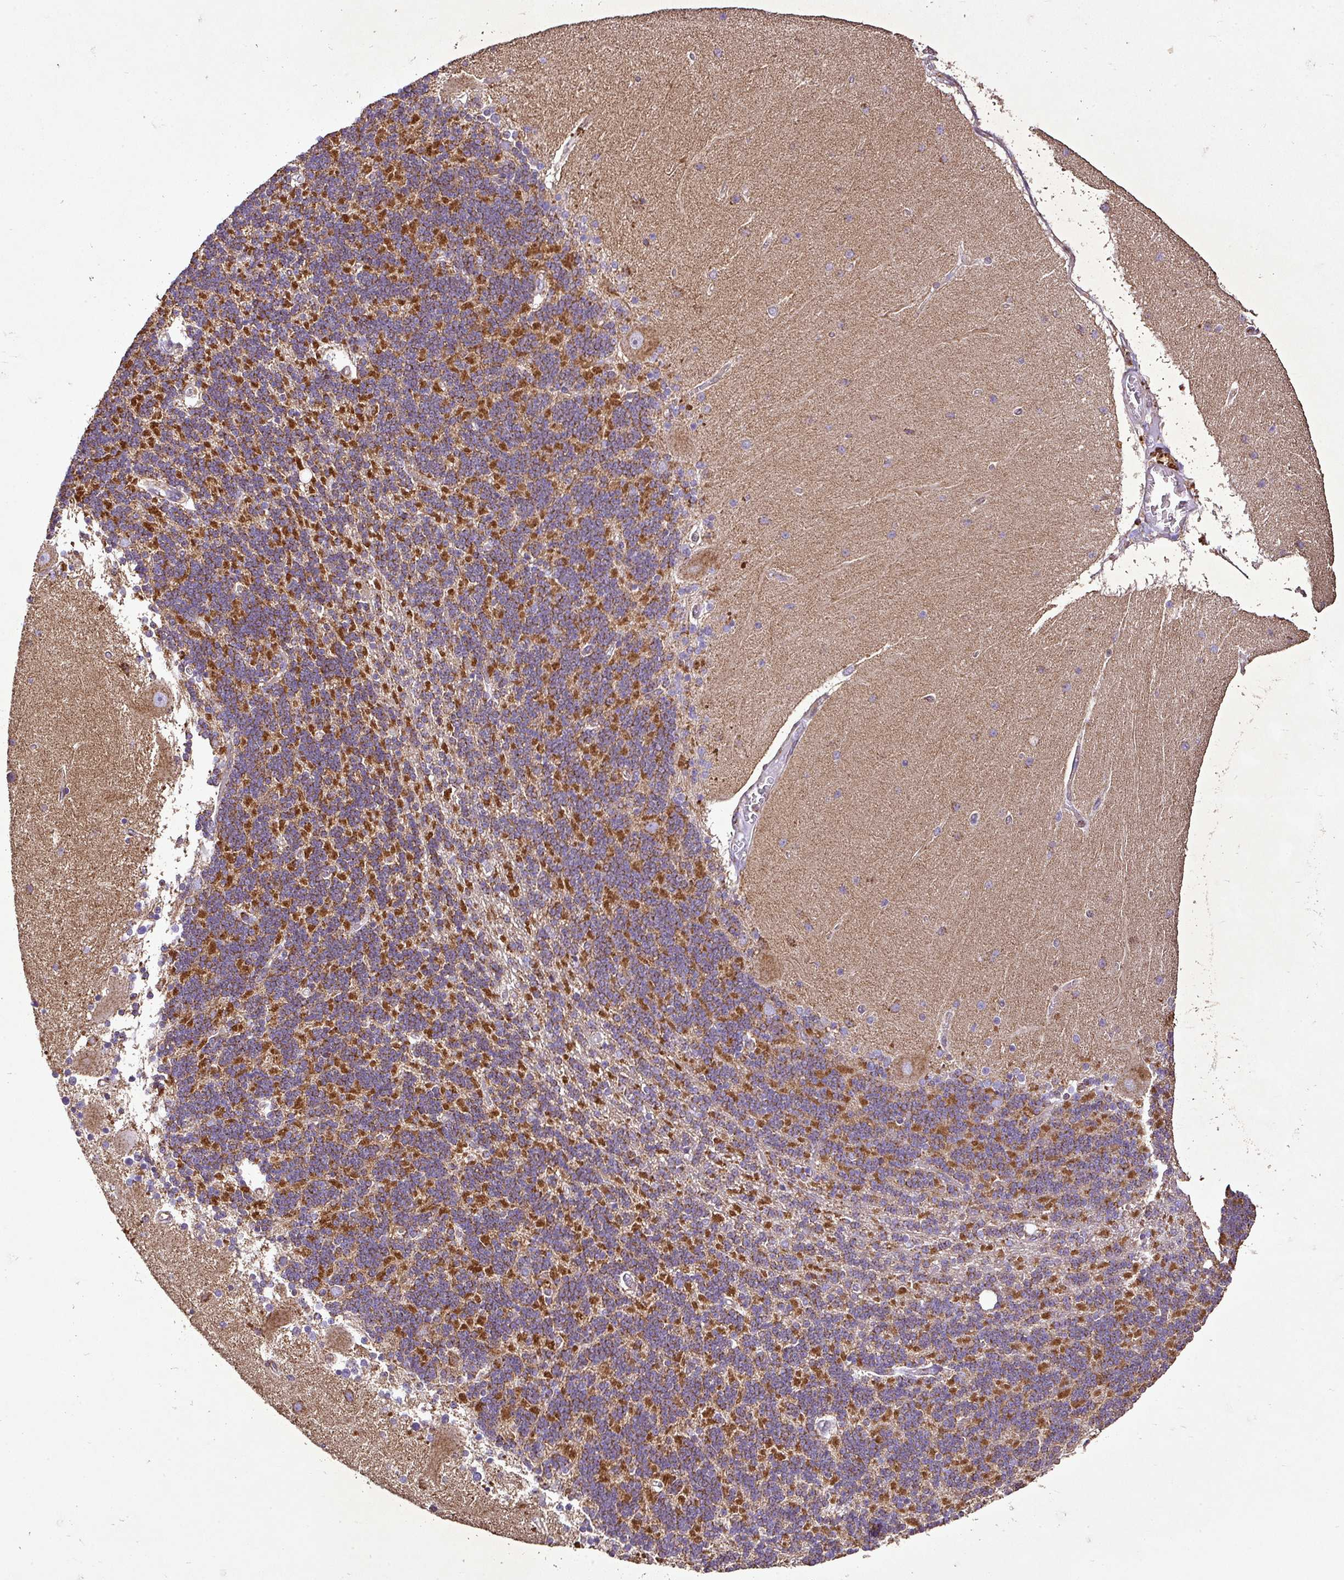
{"staining": {"intensity": "moderate", "quantity": "25%-75%", "location": "cytoplasmic/membranous"}, "tissue": "cerebellum", "cell_type": "Cells in granular layer", "image_type": "normal", "snomed": [{"axis": "morphology", "description": "Normal tissue, NOS"}, {"axis": "topography", "description": "Cerebellum"}], "caption": "Brown immunohistochemical staining in benign human cerebellum reveals moderate cytoplasmic/membranous staining in approximately 25%-75% of cells in granular layer.", "gene": "AGK", "patient": {"sex": "female", "age": 54}}